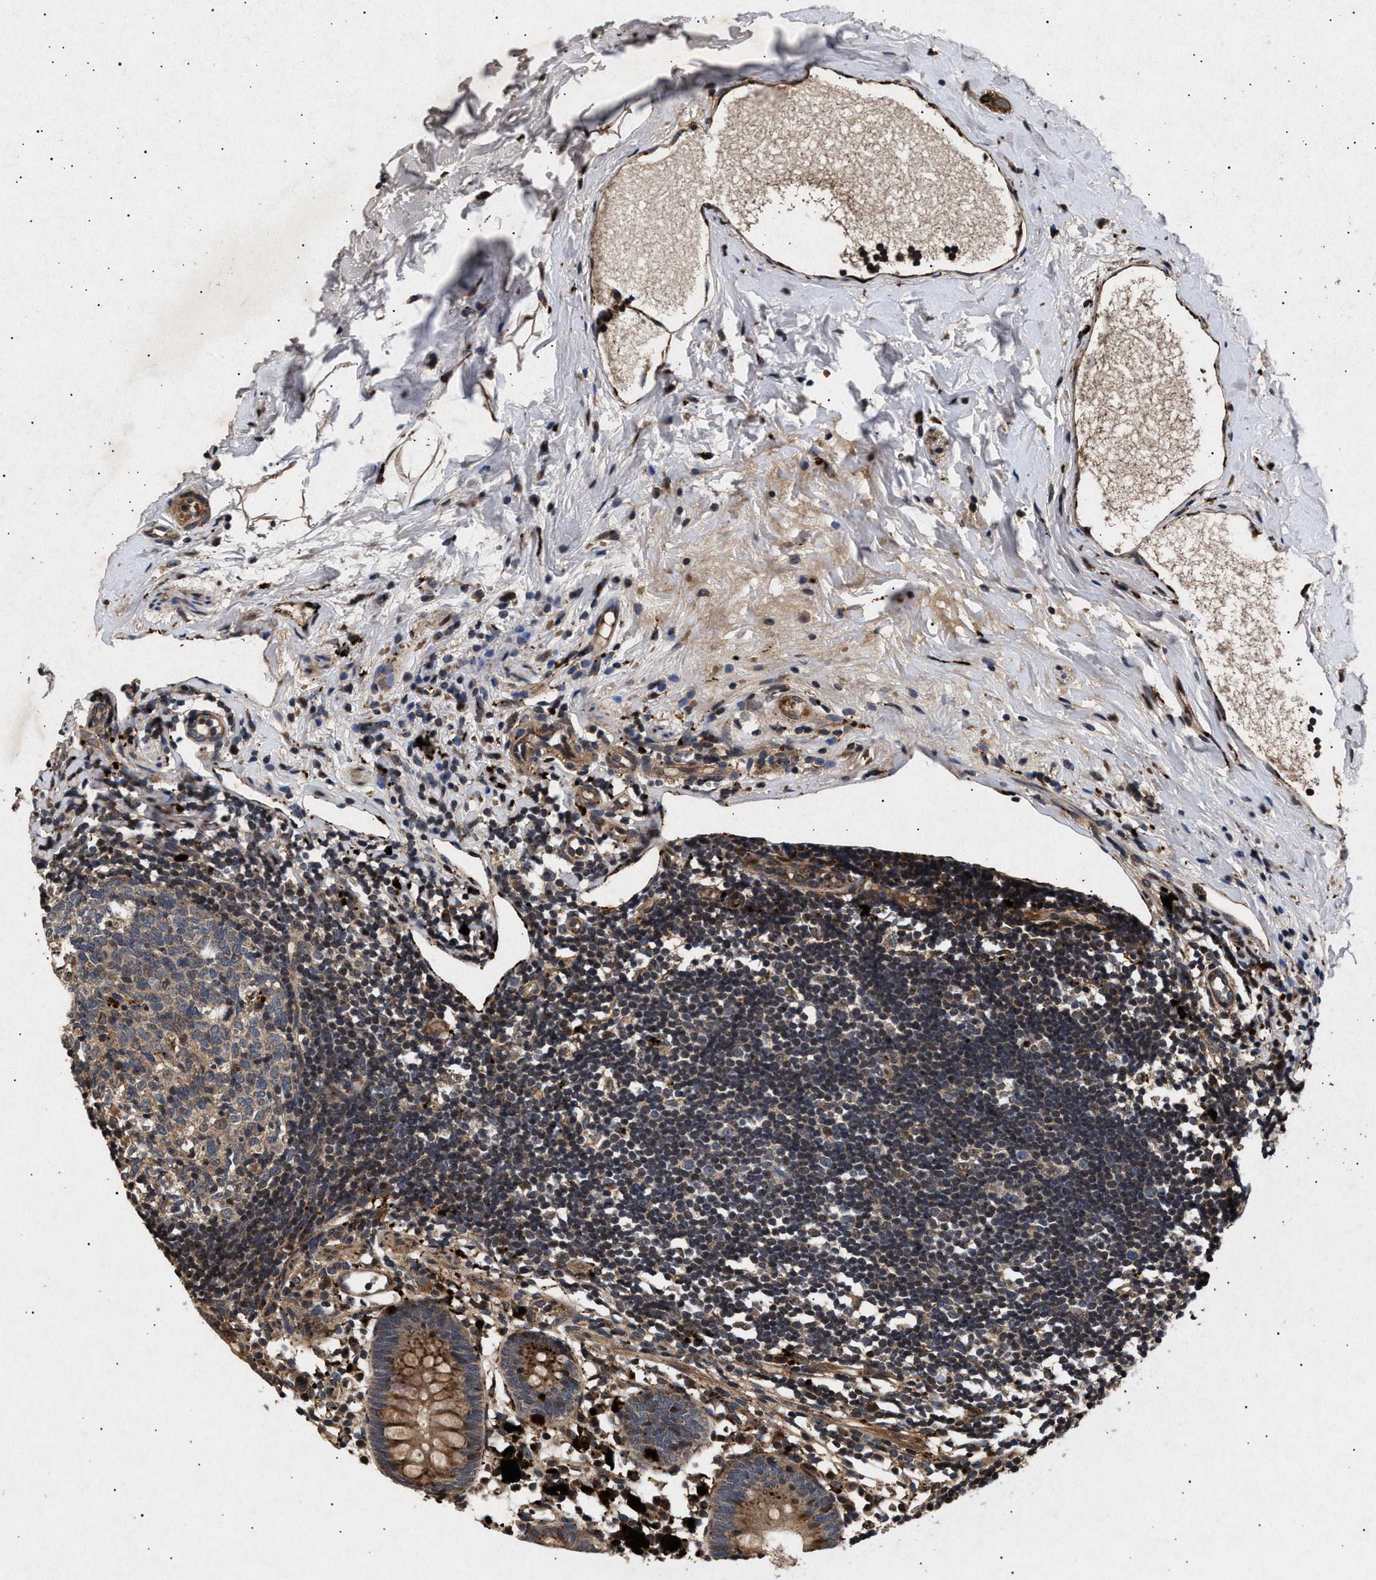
{"staining": {"intensity": "strong", "quantity": ">75%", "location": "cytoplasmic/membranous"}, "tissue": "appendix", "cell_type": "Glandular cells", "image_type": "normal", "snomed": [{"axis": "morphology", "description": "Normal tissue, NOS"}, {"axis": "topography", "description": "Appendix"}], "caption": "The image displays staining of unremarkable appendix, revealing strong cytoplasmic/membranous protein expression (brown color) within glandular cells.", "gene": "ITGB5", "patient": {"sex": "female", "age": 20}}